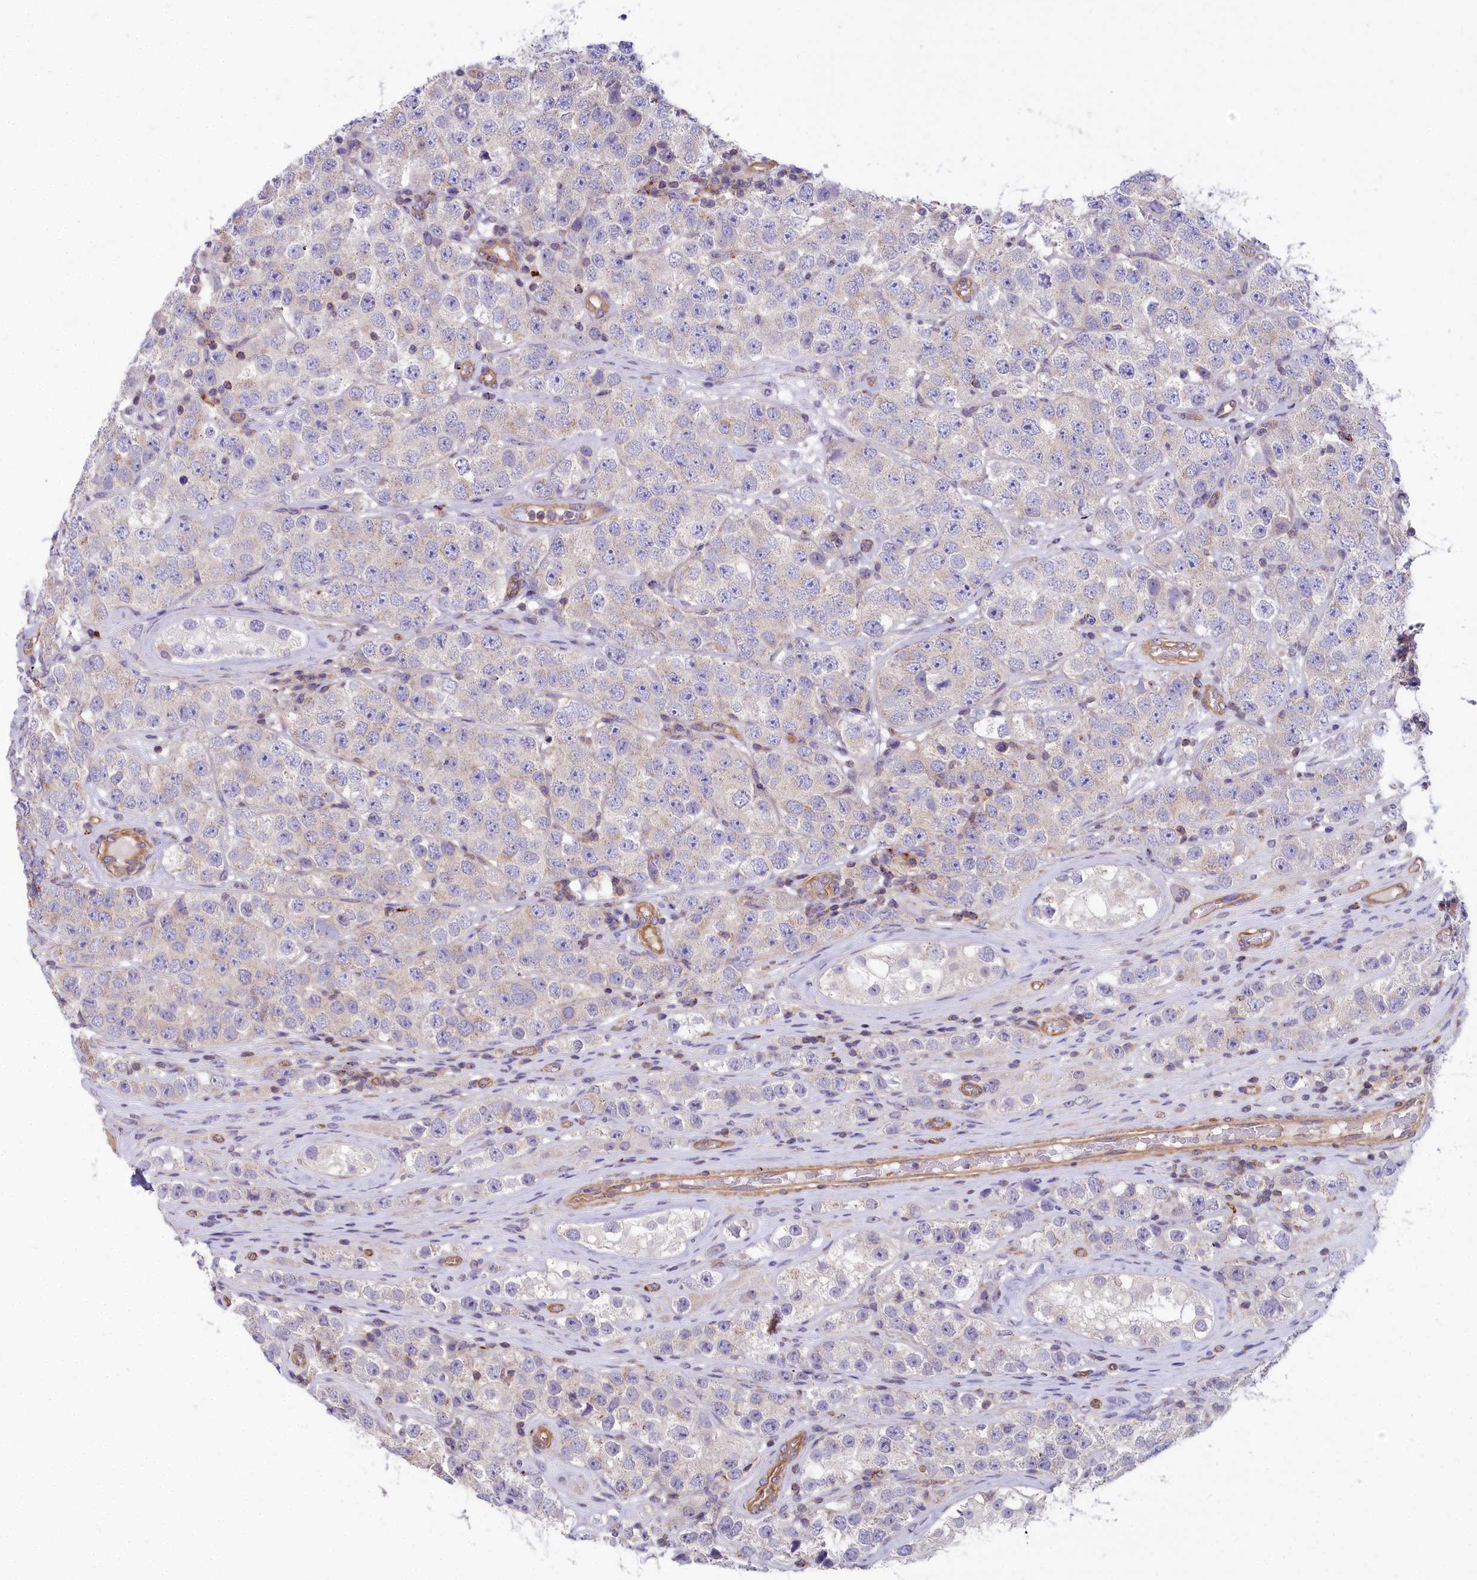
{"staining": {"intensity": "negative", "quantity": "none", "location": "none"}, "tissue": "testis cancer", "cell_type": "Tumor cells", "image_type": "cancer", "snomed": [{"axis": "morphology", "description": "Seminoma, NOS"}, {"axis": "topography", "description": "Testis"}], "caption": "A high-resolution photomicrograph shows IHC staining of testis cancer, which demonstrates no significant positivity in tumor cells.", "gene": "HLA-DOA", "patient": {"sex": "male", "age": 28}}